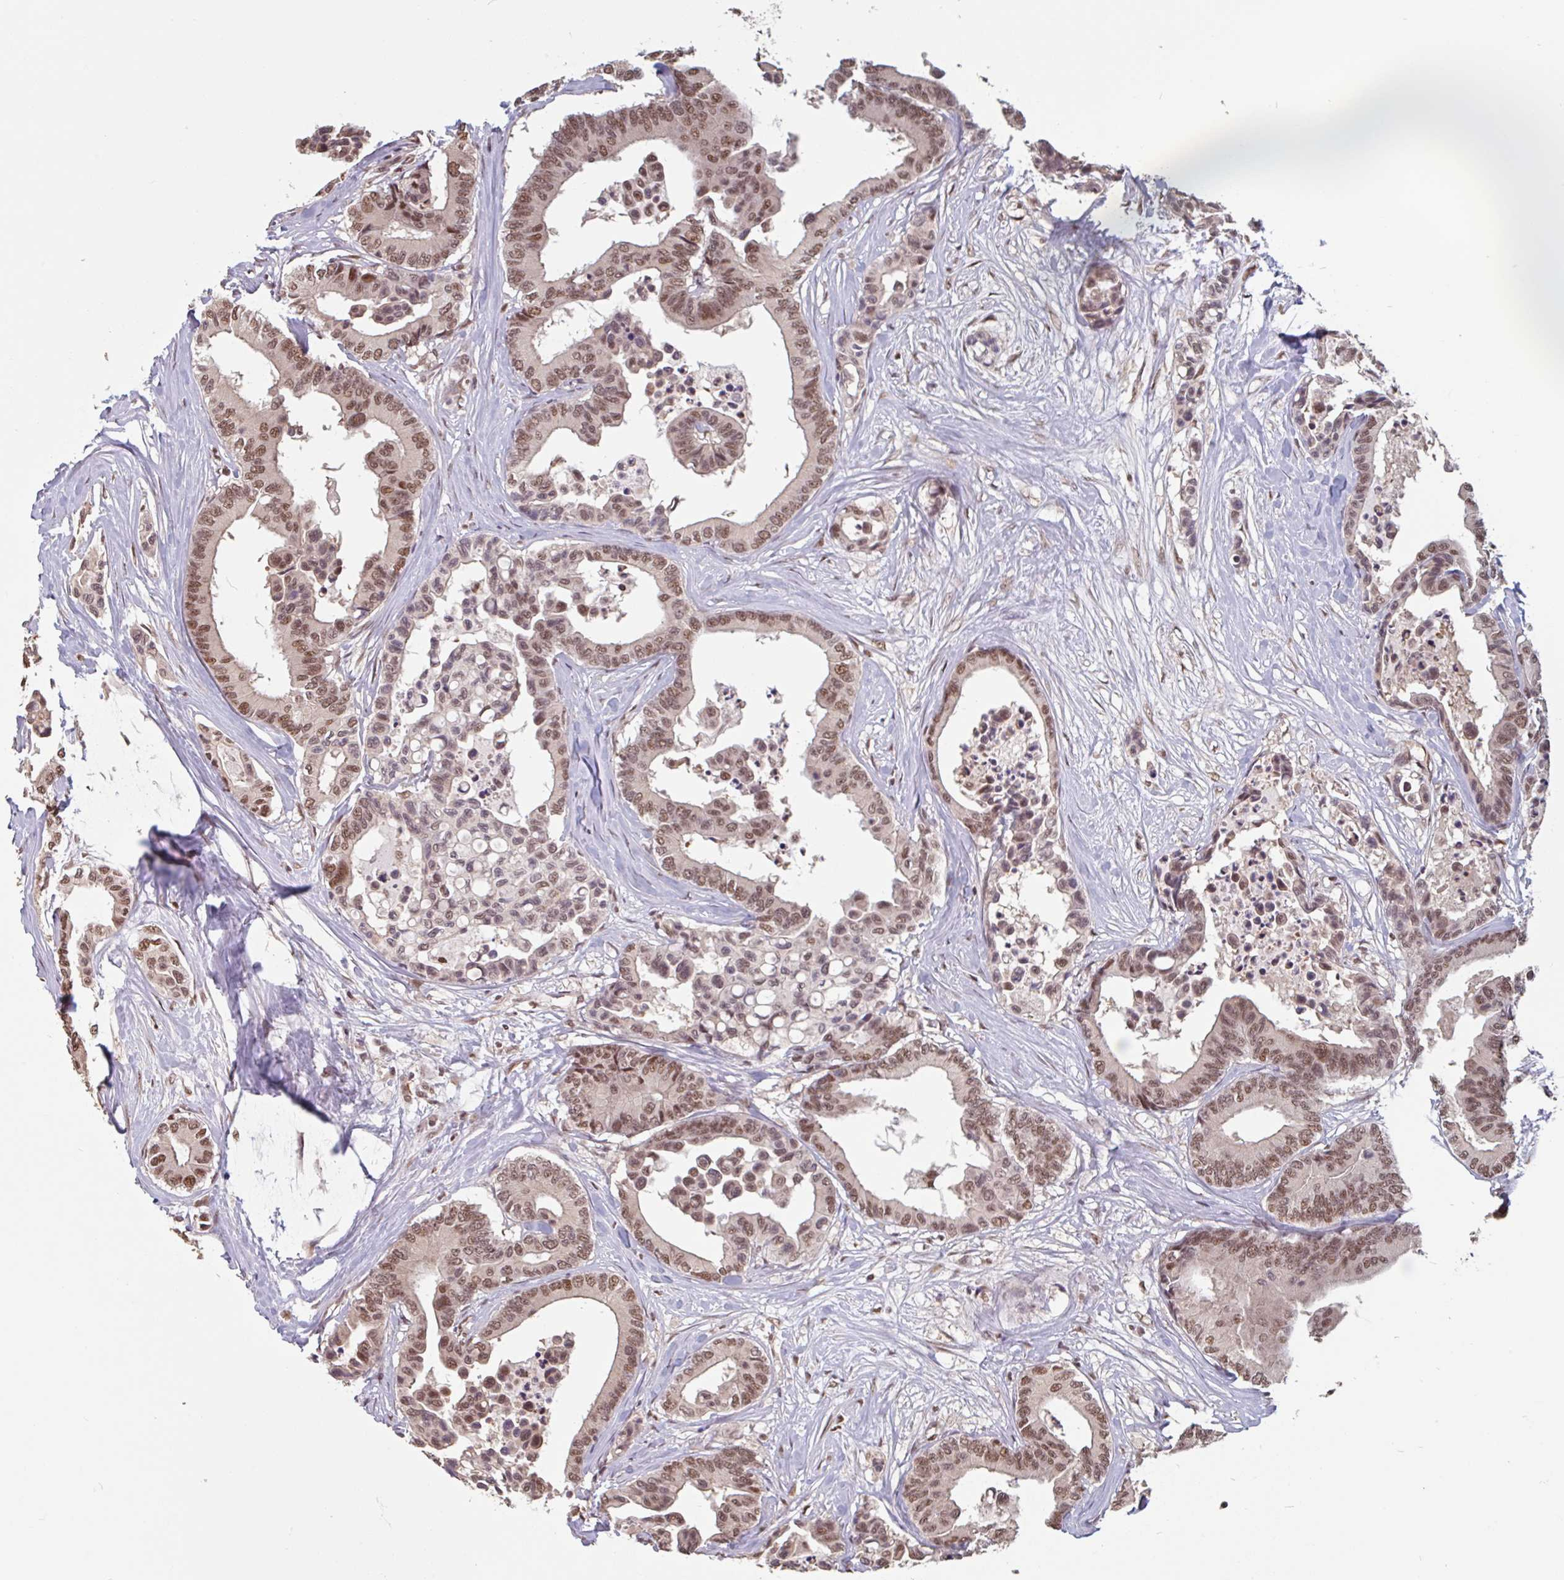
{"staining": {"intensity": "moderate", "quantity": ">75%", "location": "nuclear"}, "tissue": "colorectal cancer", "cell_type": "Tumor cells", "image_type": "cancer", "snomed": [{"axis": "morphology", "description": "Normal tissue, NOS"}, {"axis": "morphology", "description": "Adenocarcinoma, NOS"}, {"axis": "topography", "description": "Colon"}], "caption": "Immunohistochemical staining of human colorectal cancer (adenocarcinoma) shows medium levels of moderate nuclear positivity in about >75% of tumor cells.", "gene": "DR1", "patient": {"sex": "male", "age": 82}}